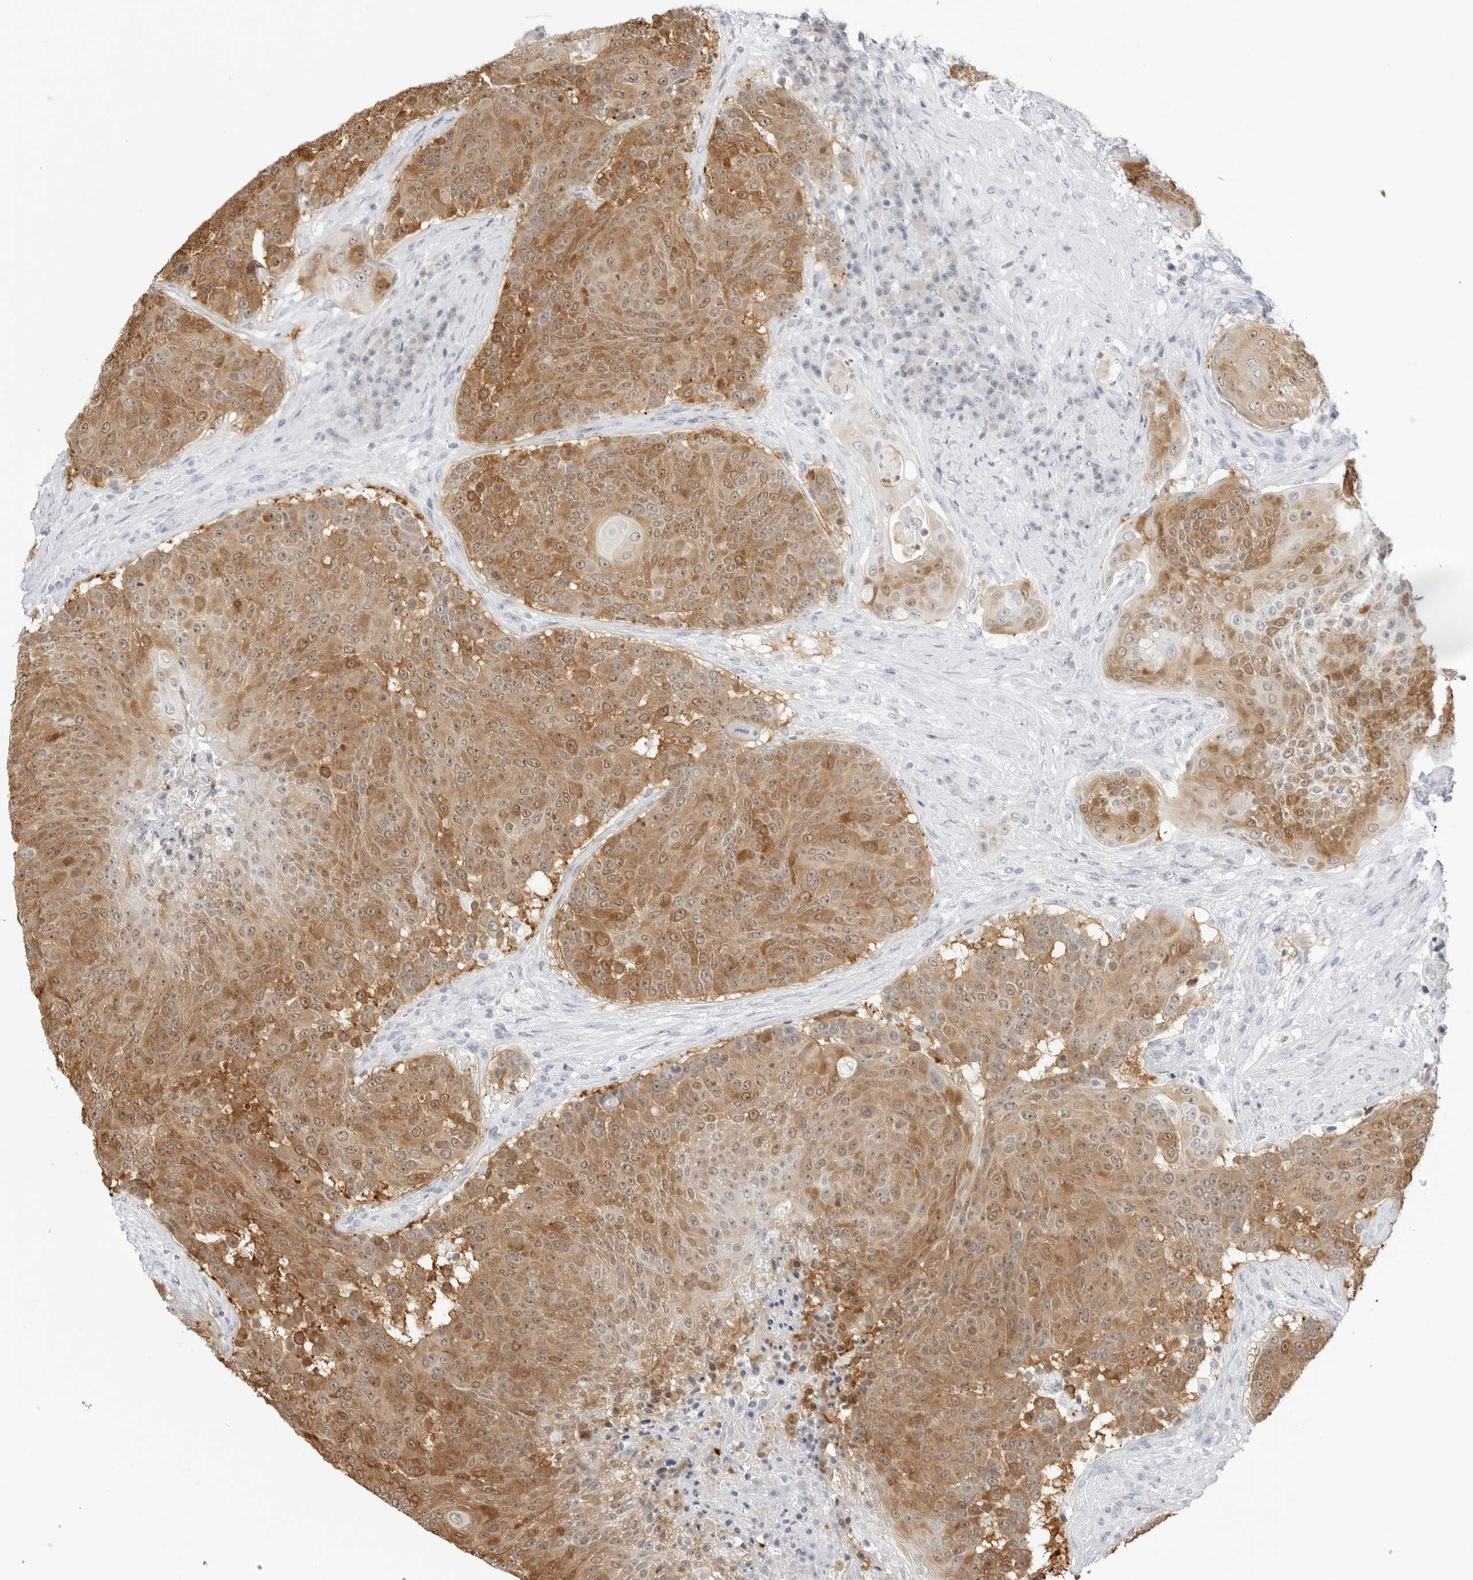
{"staining": {"intensity": "moderate", "quantity": ">75%", "location": "cytoplasmic/membranous,nuclear"}, "tissue": "urothelial cancer", "cell_type": "Tumor cells", "image_type": "cancer", "snomed": [{"axis": "morphology", "description": "Urothelial carcinoma, High grade"}, {"axis": "topography", "description": "Urinary bladder"}], "caption": "An immunohistochemistry histopathology image of neoplastic tissue is shown. Protein staining in brown highlights moderate cytoplasmic/membranous and nuclear positivity in high-grade urothelial carcinoma within tumor cells.", "gene": "SLC9A3R1", "patient": {"sex": "female", "age": 63}}